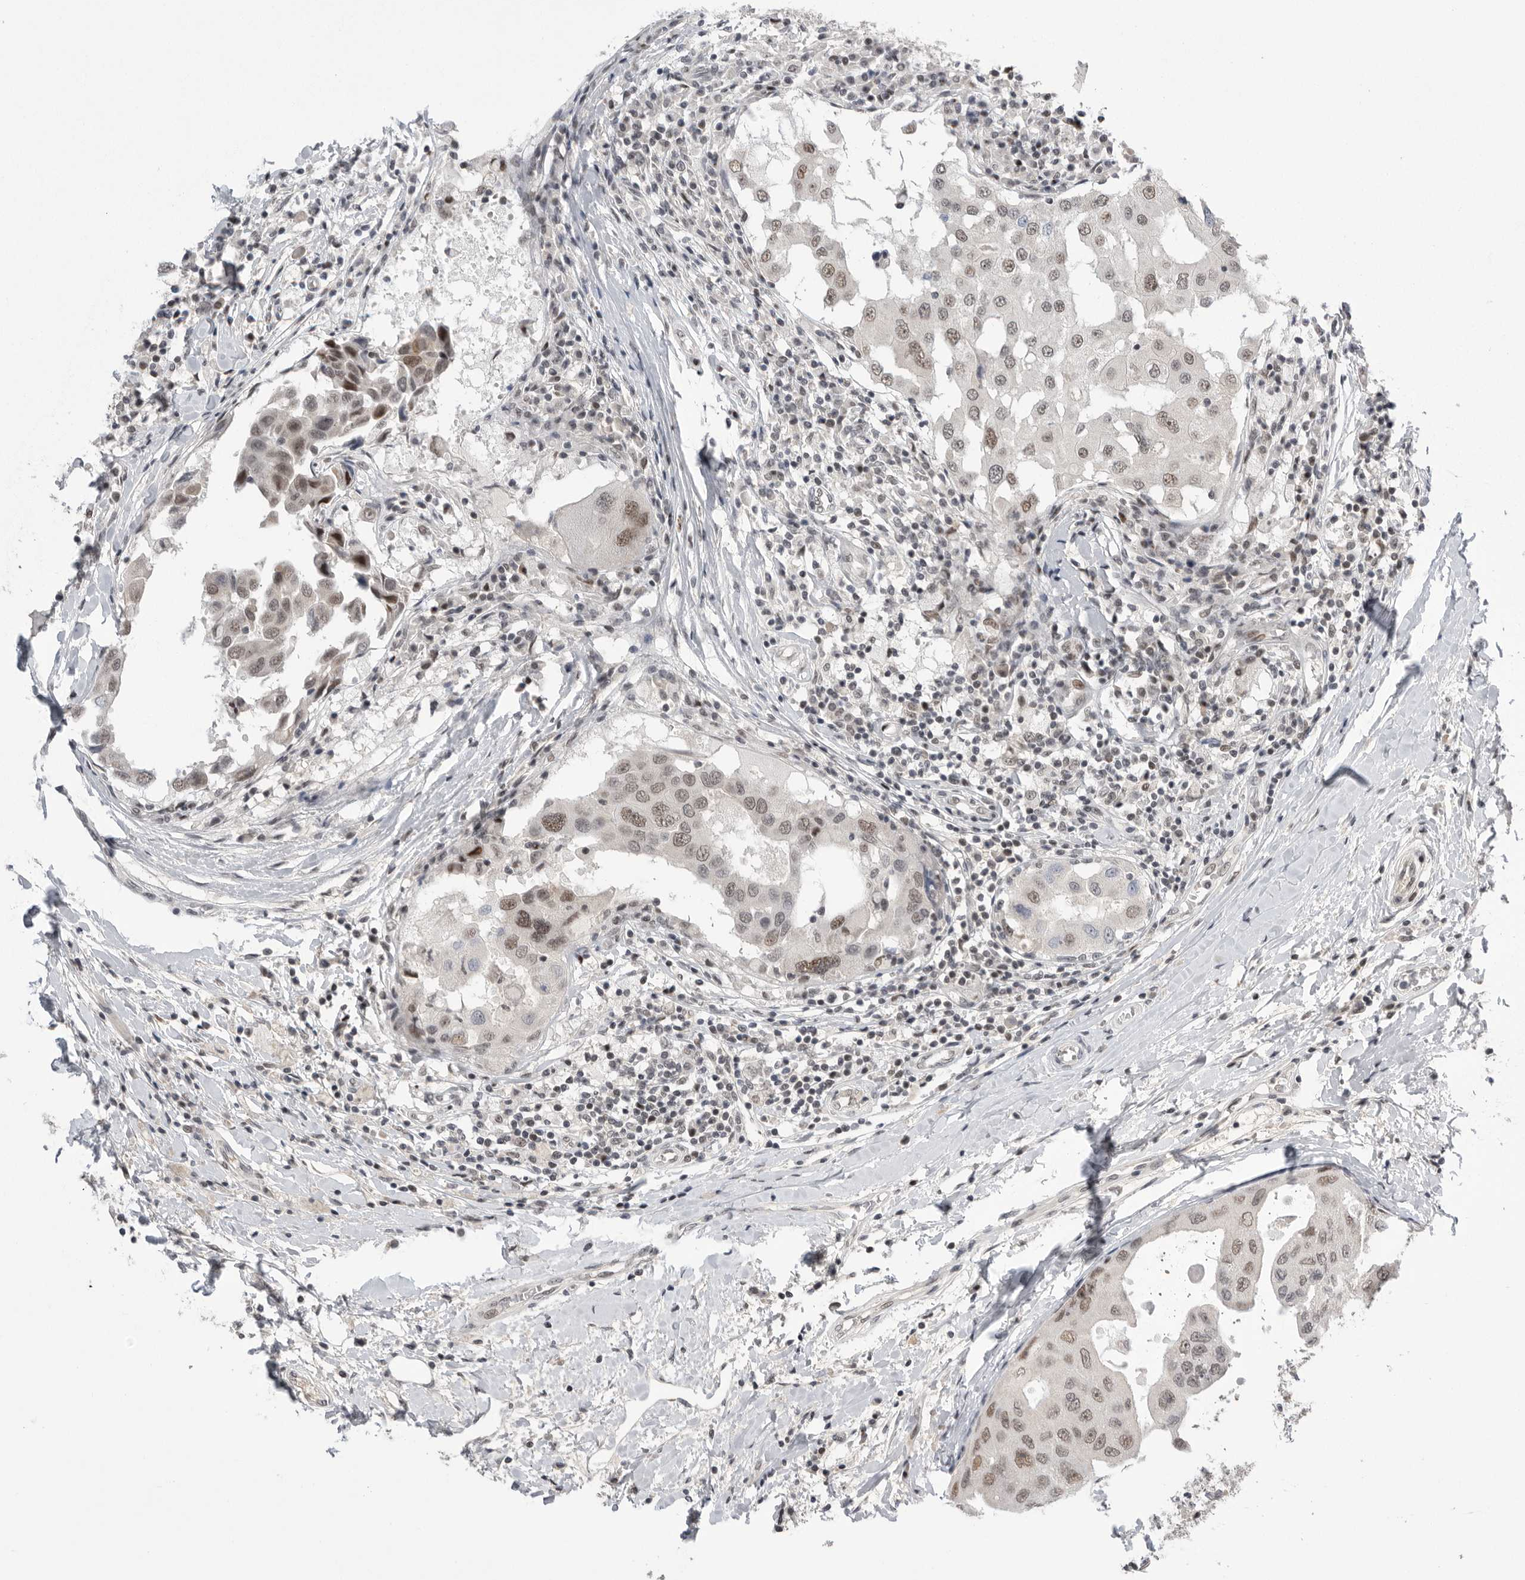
{"staining": {"intensity": "moderate", "quantity": ">75%", "location": "nuclear"}, "tissue": "breast cancer", "cell_type": "Tumor cells", "image_type": "cancer", "snomed": [{"axis": "morphology", "description": "Duct carcinoma"}, {"axis": "topography", "description": "Breast"}], "caption": "Protein staining by immunohistochemistry reveals moderate nuclear expression in approximately >75% of tumor cells in breast infiltrating ductal carcinoma. (DAB (3,3'-diaminobenzidine) = brown stain, brightfield microscopy at high magnification).", "gene": "POU5F1", "patient": {"sex": "female", "age": 27}}